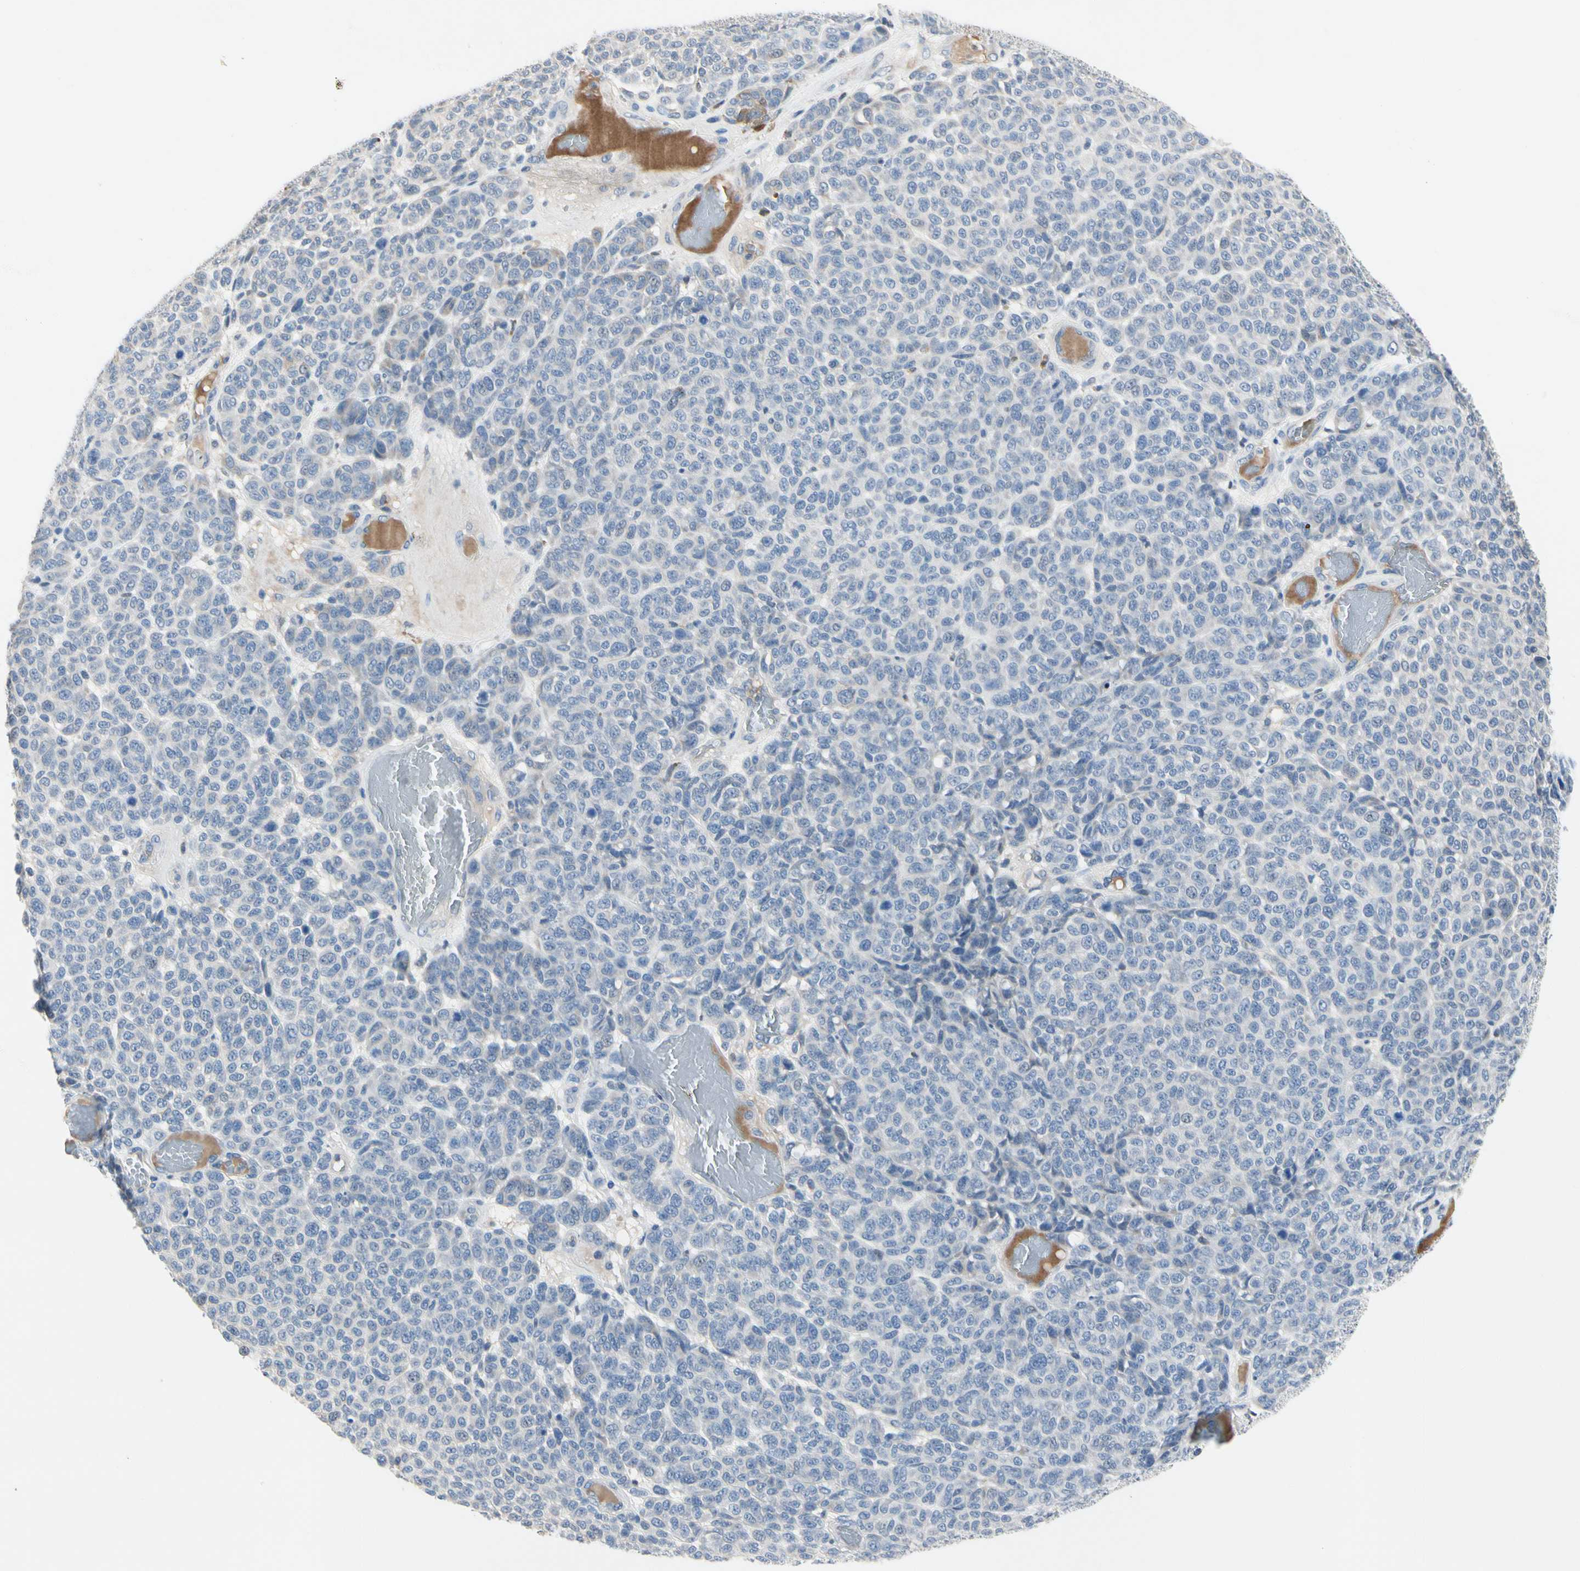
{"staining": {"intensity": "negative", "quantity": "none", "location": "none"}, "tissue": "melanoma", "cell_type": "Tumor cells", "image_type": "cancer", "snomed": [{"axis": "morphology", "description": "Malignant melanoma, NOS"}, {"axis": "topography", "description": "Skin"}], "caption": "High magnification brightfield microscopy of malignant melanoma stained with DAB (3,3'-diaminobenzidine) (brown) and counterstained with hematoxylin (blue): tumor cells show no significant staining.", "gene": "ECRG4", "patient": {"sex": "male", "age": 59}}